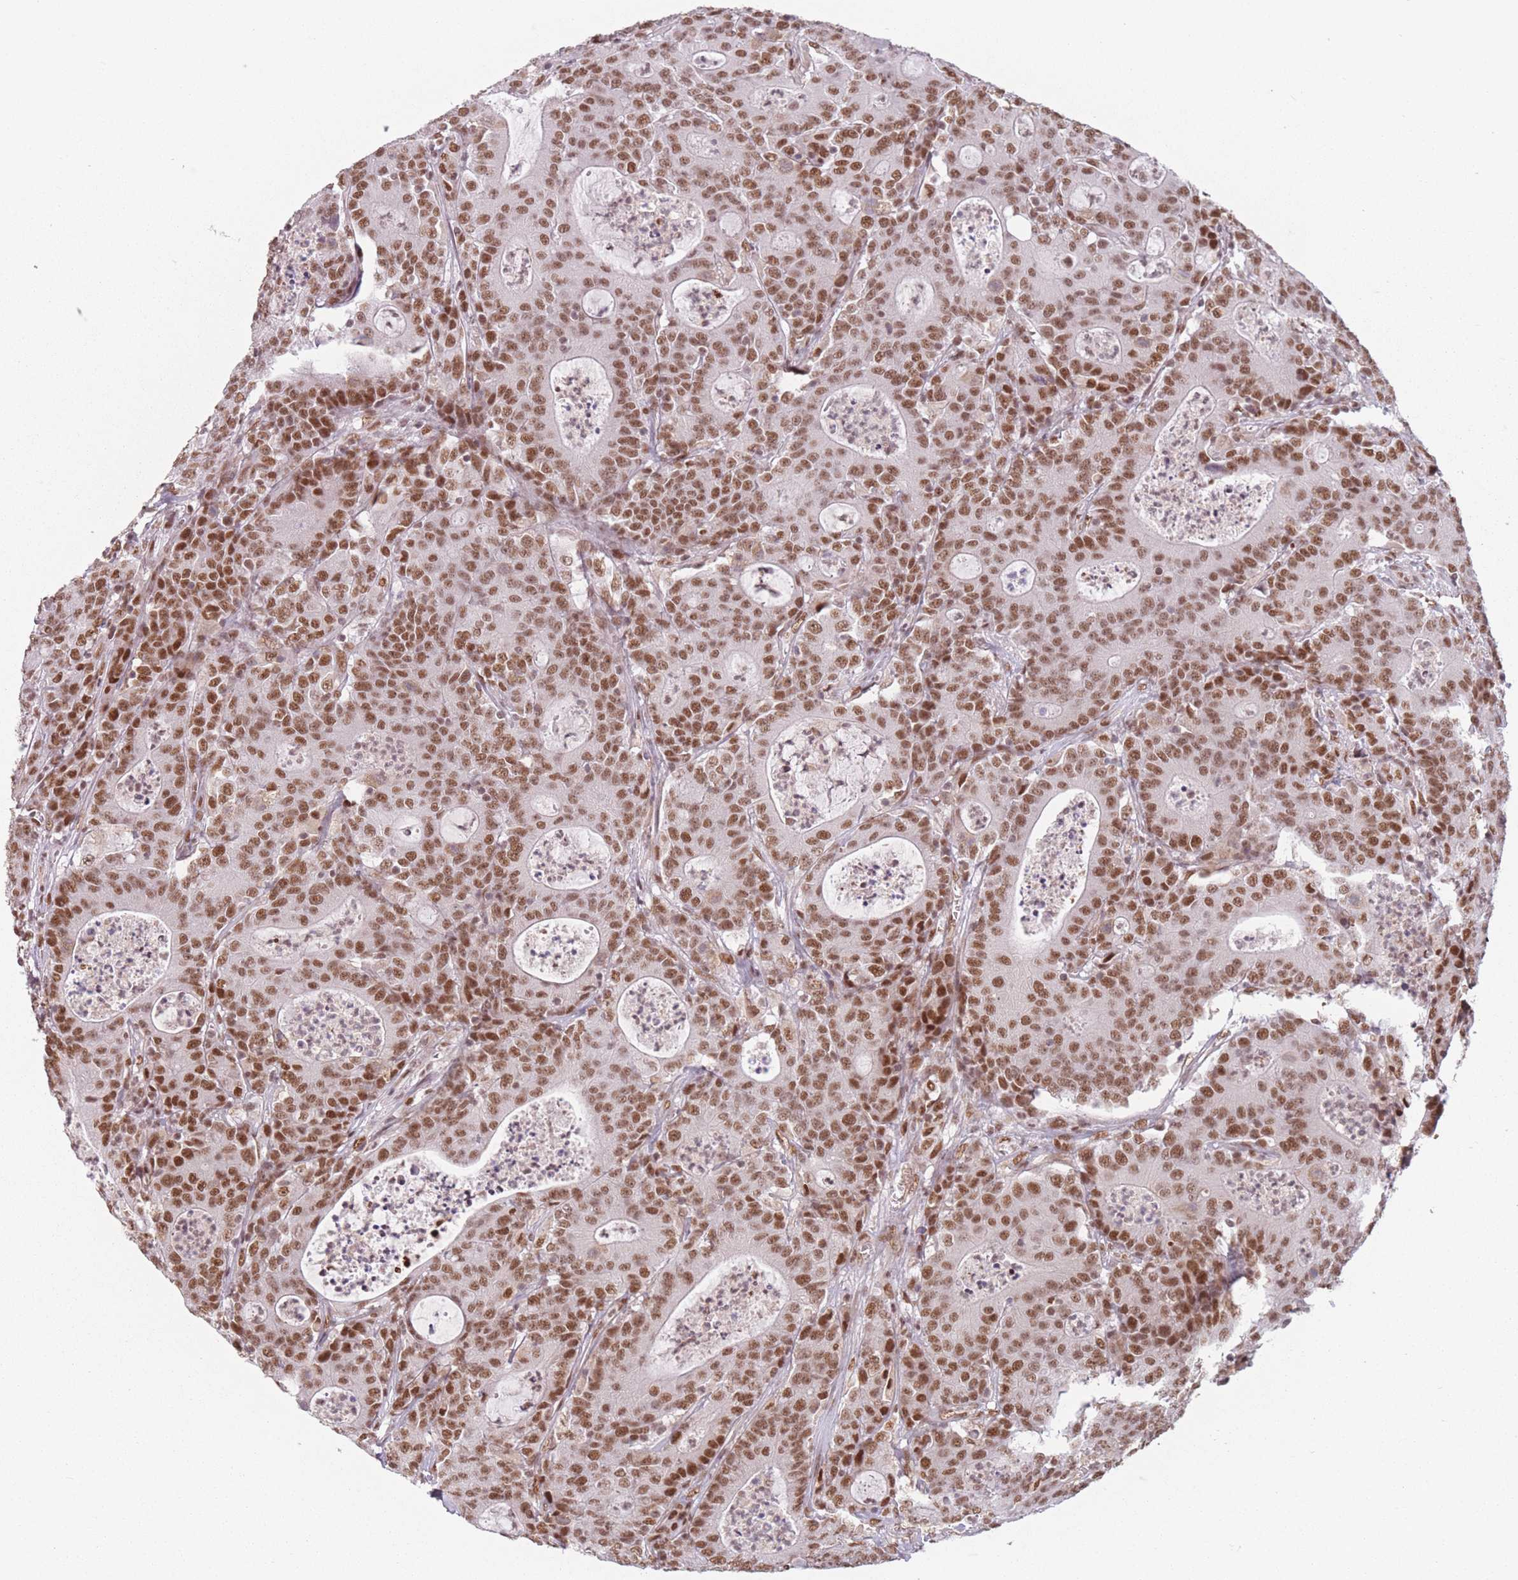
{"staining": {"intensity": "moderate", "quantity": ">75%", "location": "nuclear"}, "tissue": "colorectal cancer", "cell_type": "Tumor cells", "image_type": "cancer", "snomed": [{"axis": "morphology", "description": "Adenocarcinoma, NOS"}, {"axis": "topography", "description": "Colon"}], "caption": "The photomicrograph shows immunohistochemical staining of adenocarcinoma (colorectal). There is moderate nuclear positivity is identified in about >75% of tumor cells.", "gene": "SUPT6H", "patient": {"sex": "male", "age": 83}}